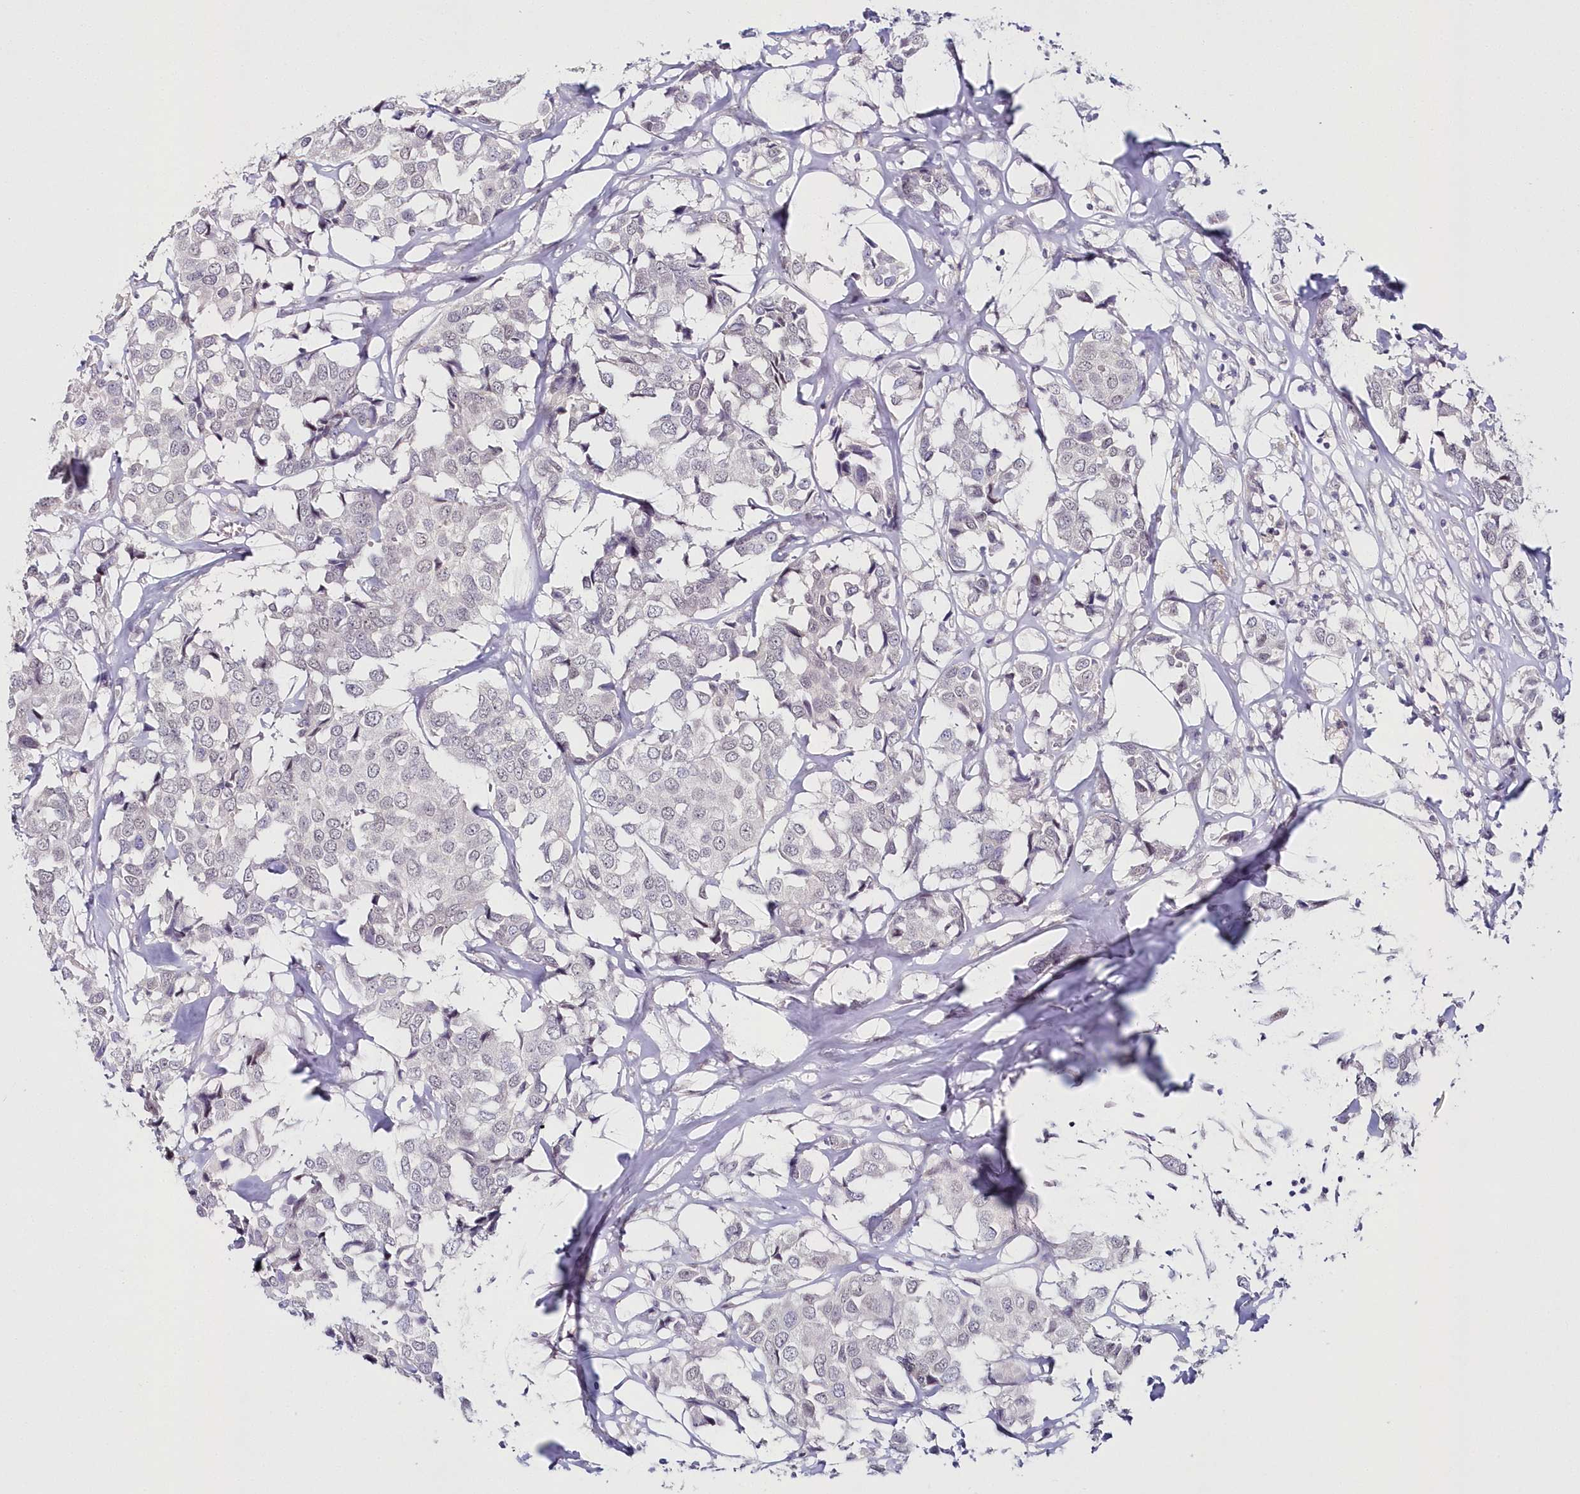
{"staining": {"intensity": "negative", "quantity": "none", "location": "none"}, "tissue": "breast cancer", "cell_type": "Tumor cells", "image_type": "cancer", "snomed": [{"axis": "morphology", "description": "Duct carcinoma"}, {"axis": "topography", "description": "Breast"}], "caption": "Image shows no protein positivity in tumor cells of intraductal carcinoma (breast) tissue.", "gene": "HYCC2", "patient": {"sex": "female", "age": 80}}